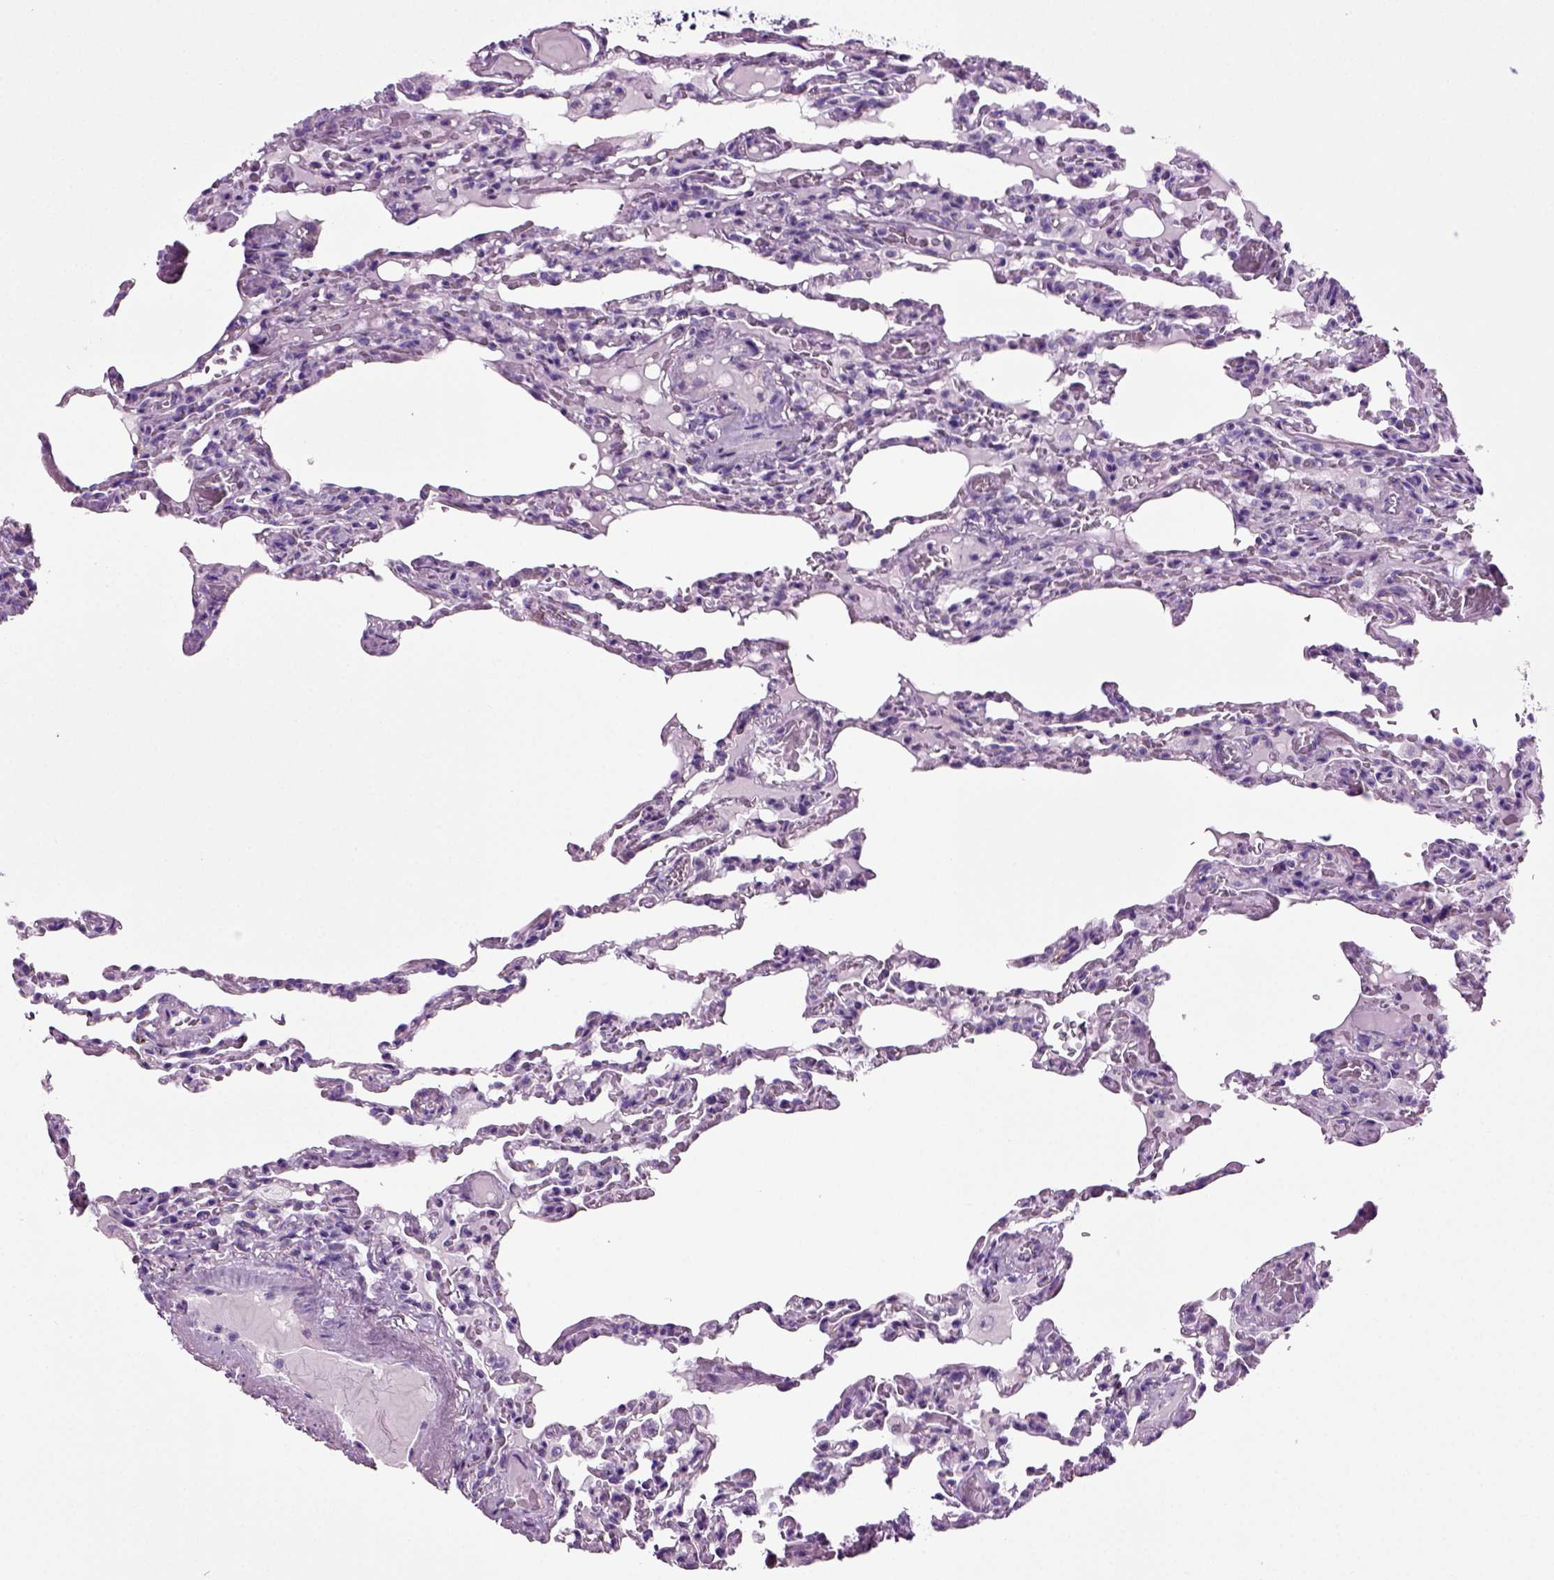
{"staining": {"intensity": "negative", "quantity": "none", "location": "none"}, "tissue": "lung", "cell_type": "Alveolar cells", "image_type": "normal", "snomed": [{"axis": "morphology", "description": "Normal tissue, NOS"}, {"axis": "topography", "description": "Lung"}], "caption": "Immunohistochemistry (IHC) histopathology image of unremarkable lung: lung stained with DAB shows no significant protein expression in alveolar cells.", "gene": "CD109", "patient": {"sex": "female", "age": 43}}